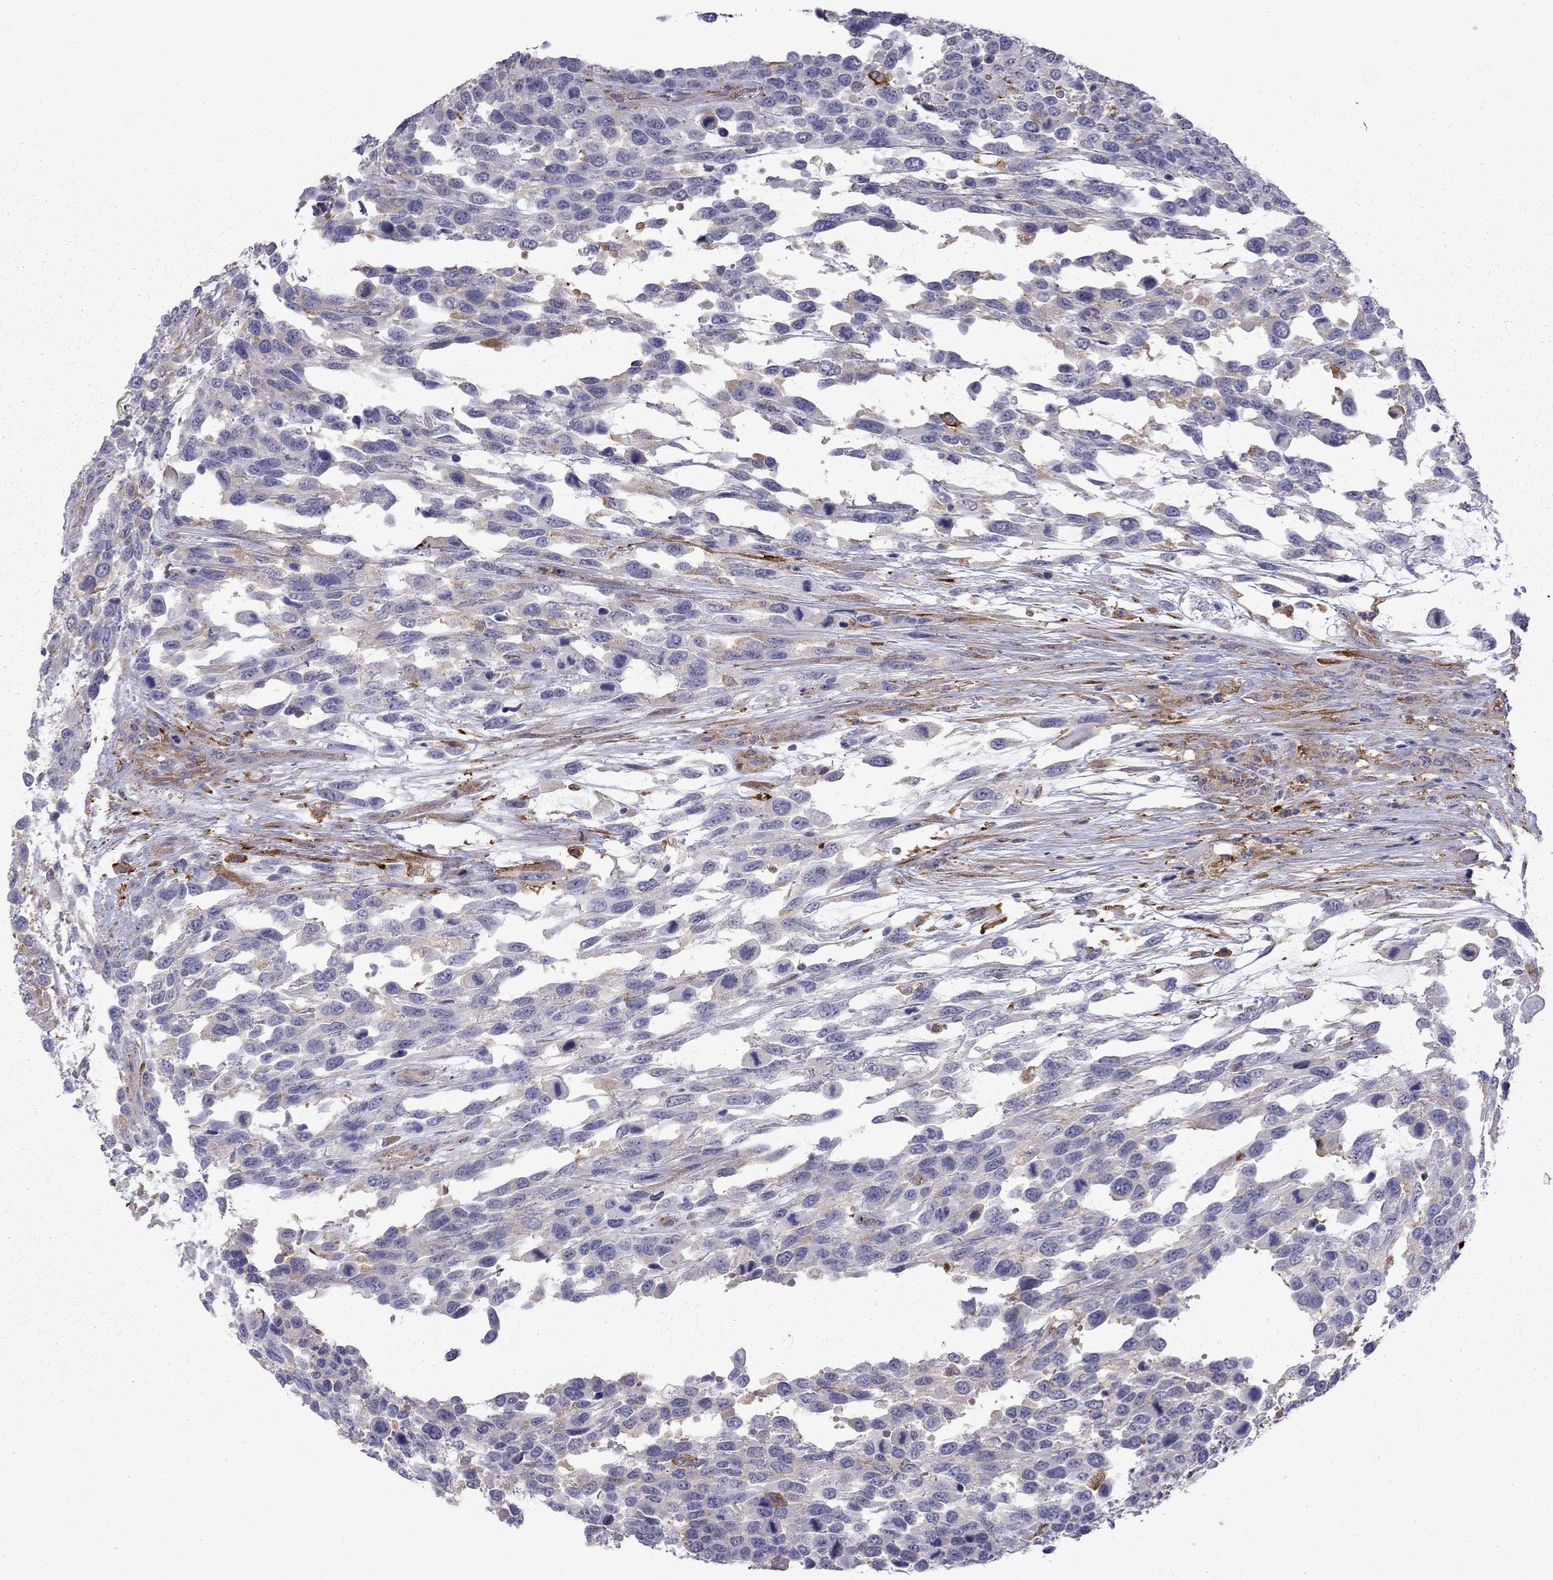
{"staining": {"intensity": "negative", "quantity": "none", "location": "none"}, "tissue": "urothelial cancer", "cell_type": "Tumor cells", "image_type": "cancer", "snomed": [{"axis": "morphology", "description": "Urothelial carcinoma, High grade"}, {"axis": "topography", "description": "Urinary bladder"}], "caption": "Immunohistochemical staining of human urothelial cancer demonstrates no significant staining in tumor cells.", "gene": "EIF4E3", "patient": {"sex": "female", "age": 70}}